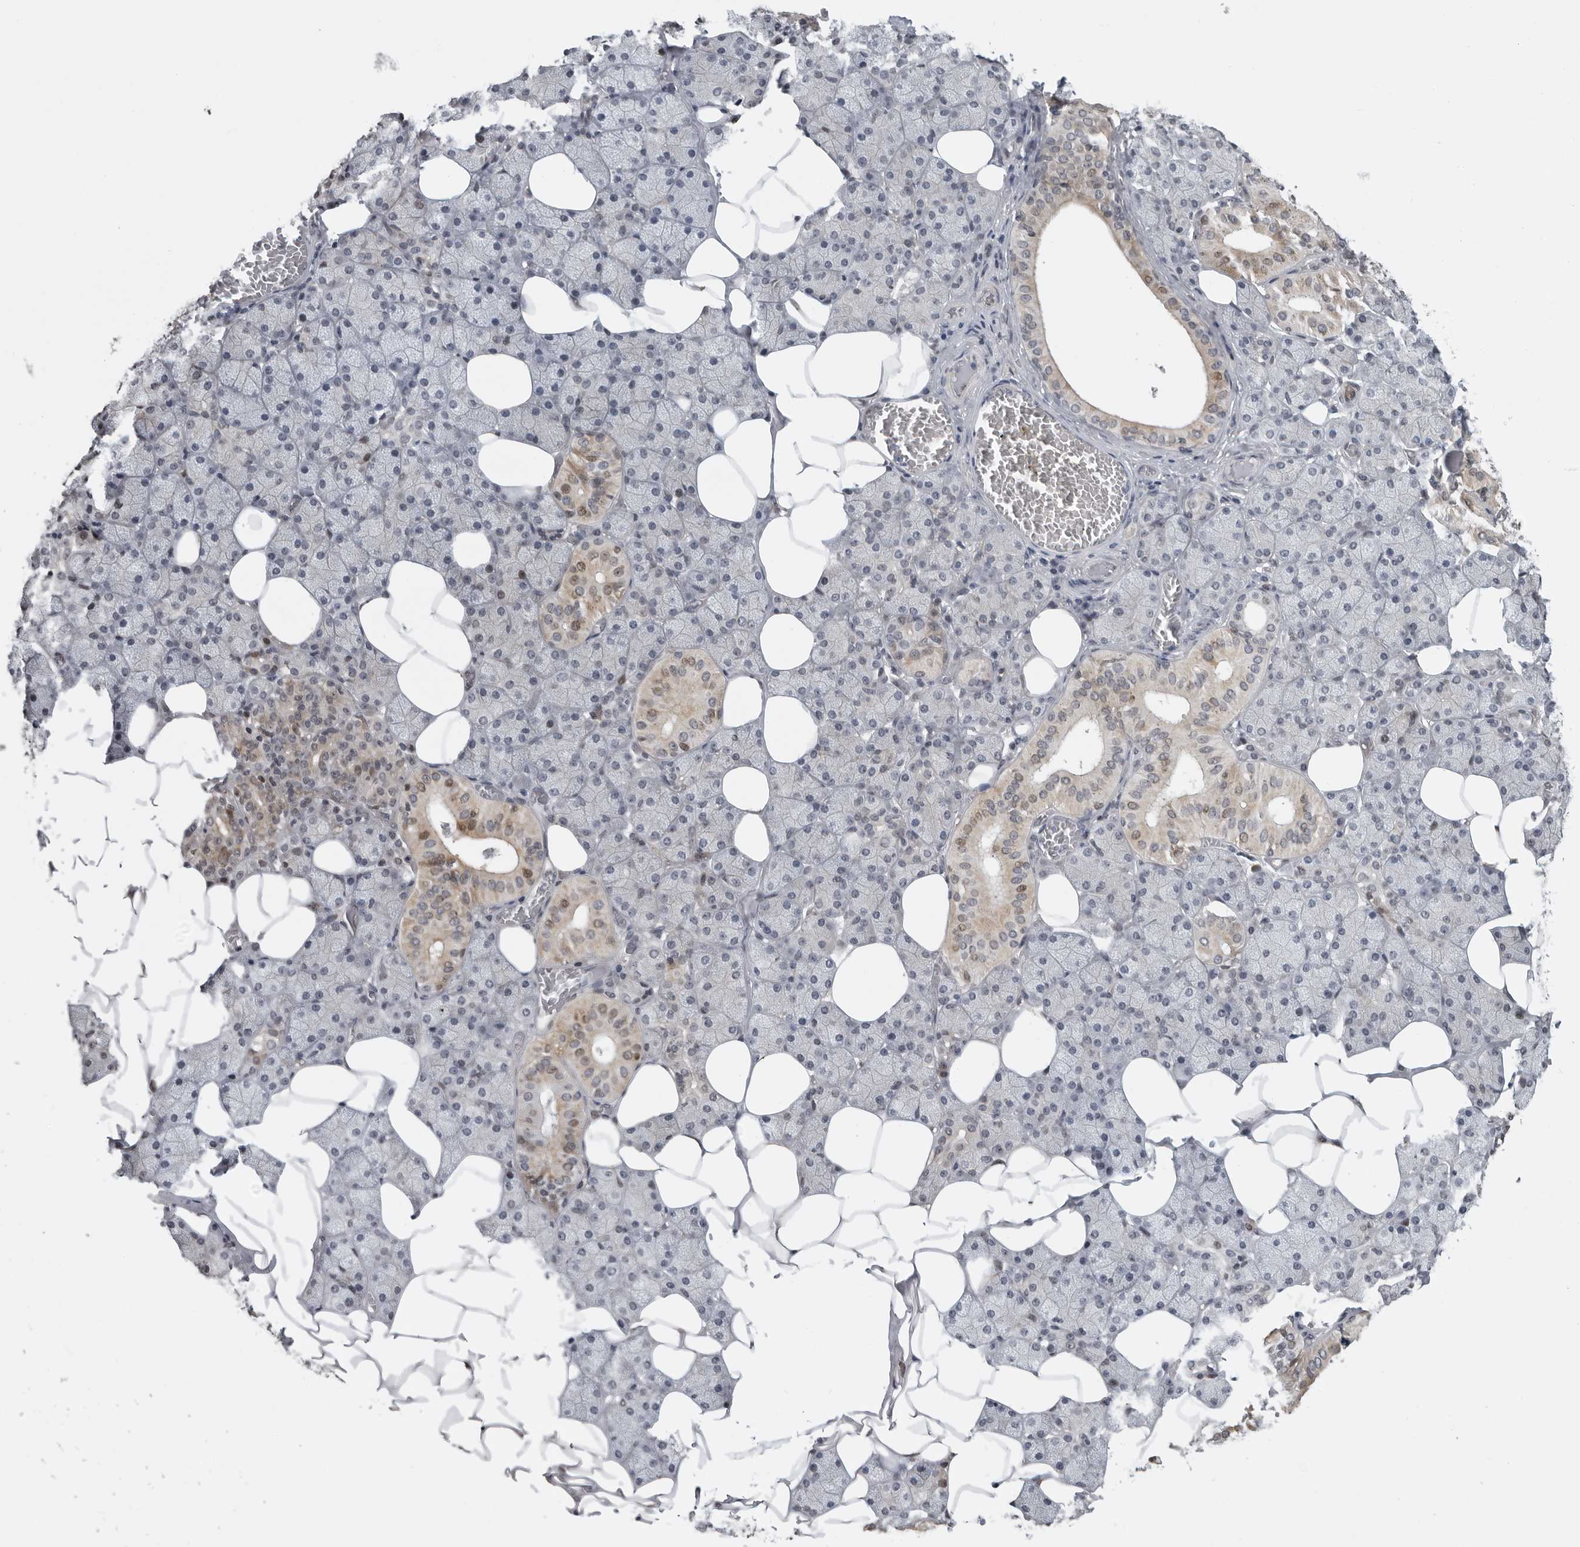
{"staining": {"intensity": "moderate", "quantity": "<25%", "location": "cytoplasmic/membranous,nuclear"}, "tissue": "salivary gland", "cell_type": "Glandular cells", "image_type": "normal", "snomed": [{"axis": "morphology", "description": "Normal tissue, NOS"}, {"axis": "topography", "description": "Salivary gland"}], "caption": "Moderate cytoplasmic/membranous,nuclear staining is appreciated in about <25% of glandular cells in normal salivary gland. The protein of interest is shown in brown color, while the nuclei are stained blue.", "gene": "PRRX2", "patient": {"sex": "female", "age": 33}}